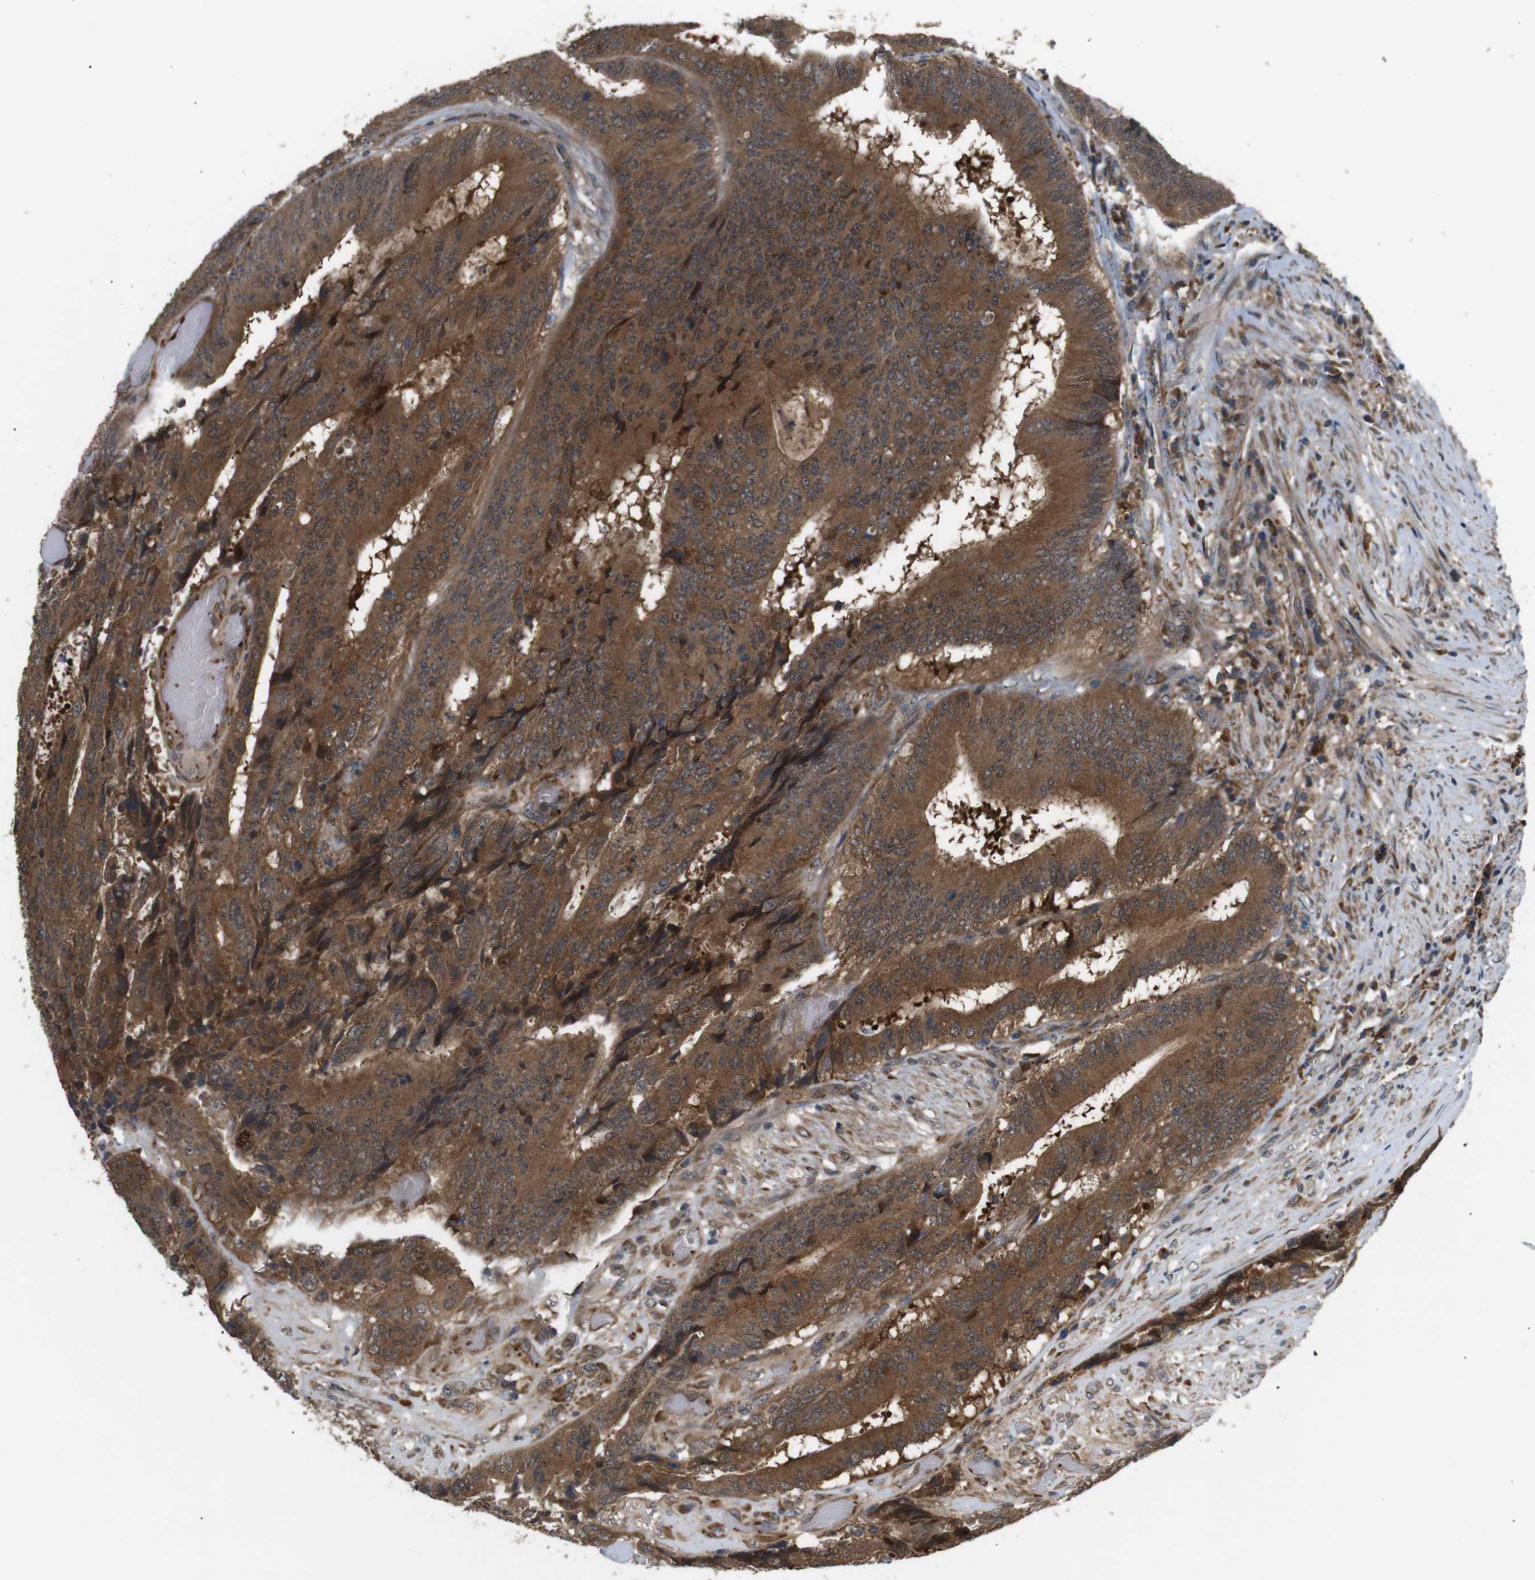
{"staining": {"intensity": "strong", "quantity": ">75%", "location": "cytoplasmic/membranous"}, "tissue": "colorectal cancer", "cell_type": "Tumor cells", "image_type": "cancer", "snomed": [{"axis": "morphology", "description": "Adenocarcinoma, NOS"}, {"axis": "topography", "description": "Rectum"}], "caption": "Strong cytoplasmic/membranous protein staining is identified in approximately >75% of tumor cells in colorectal cancer (adenocarcinoma). The protein of interest is shown in brown color, while the nuclei are stained blue.", "gene": "EPHB2", "patient": {"sex": "male", "age": 72}}